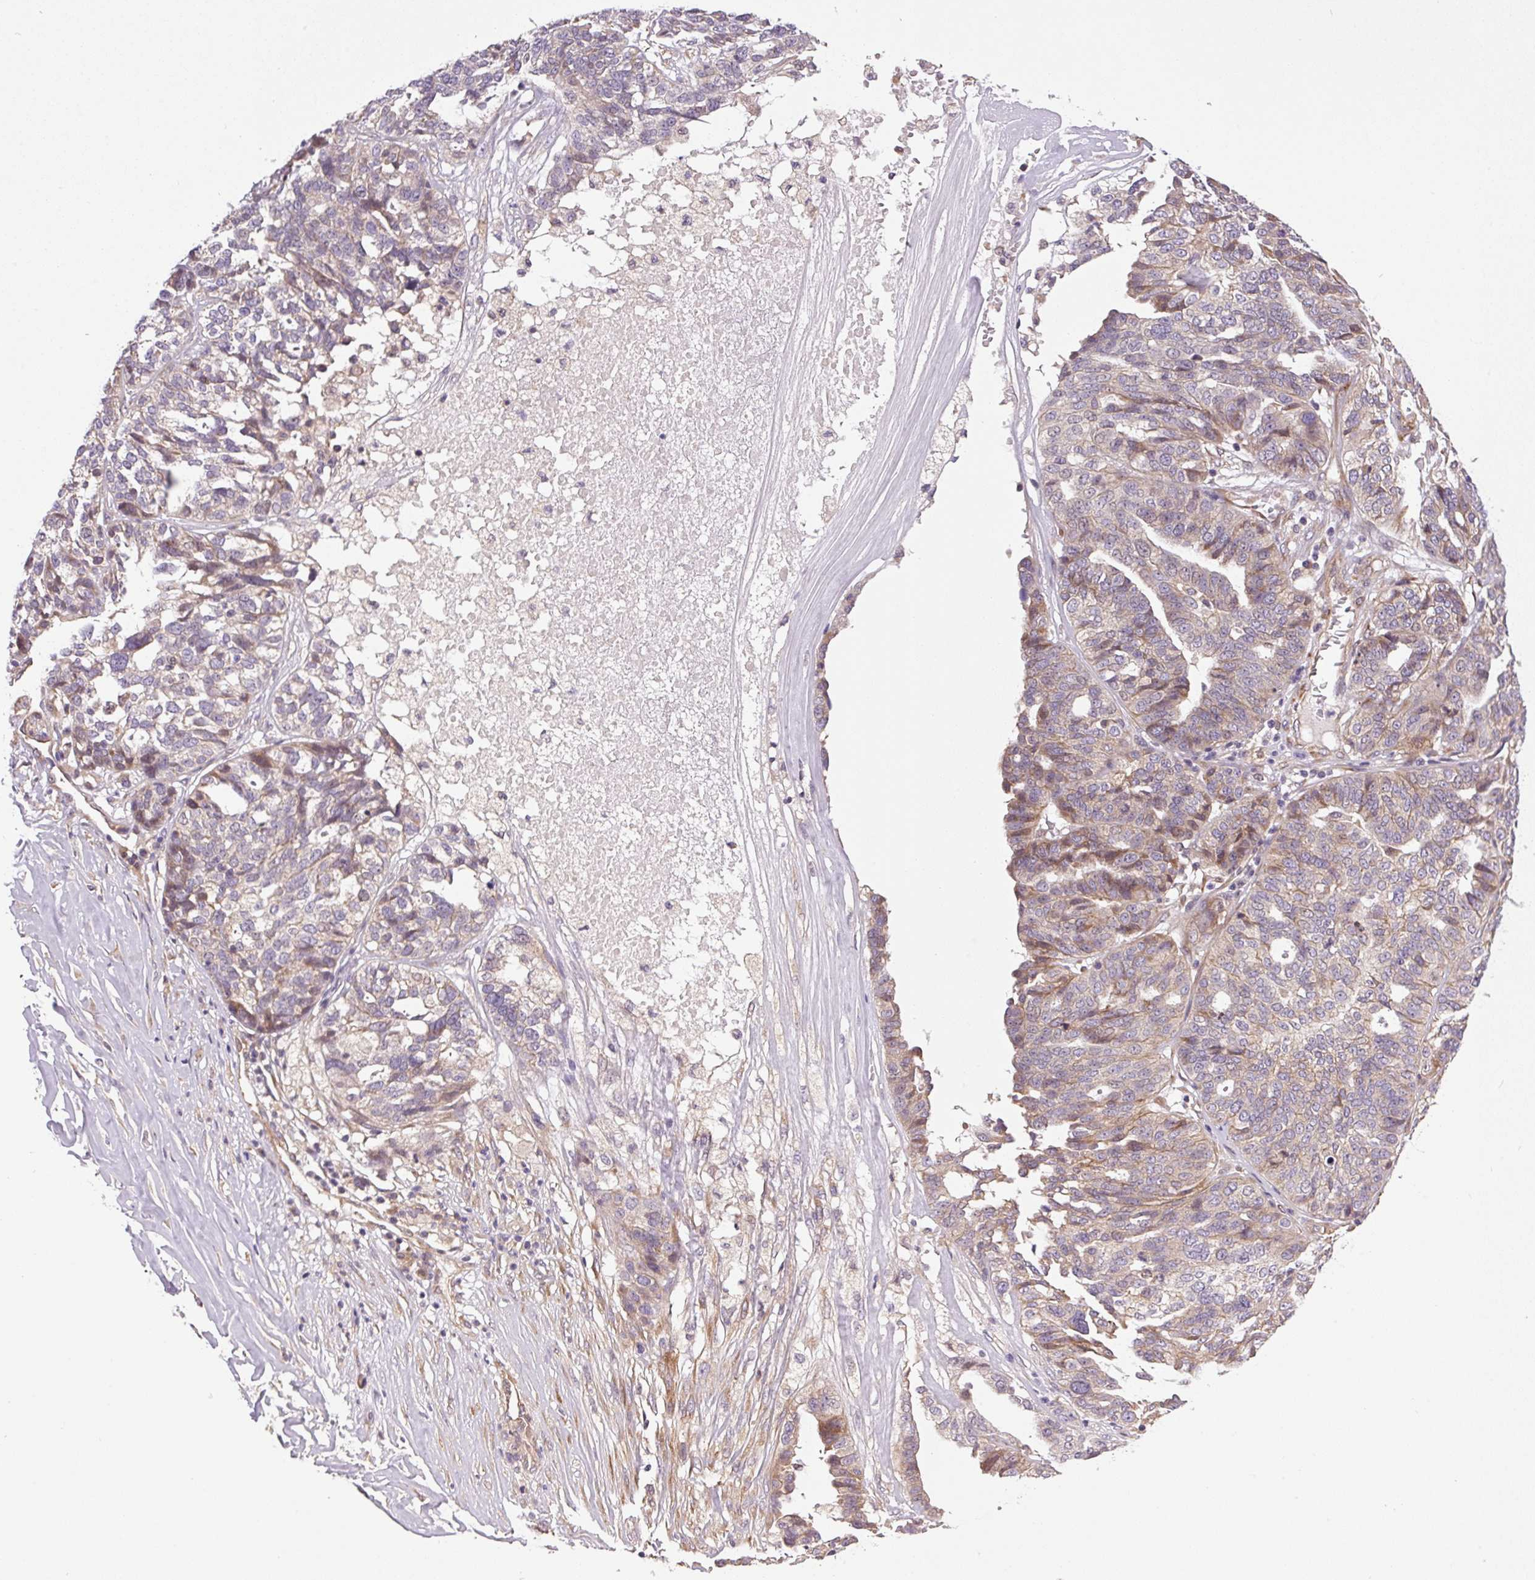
{"staining": {"intensity": "moderate", "quantity": "<25%", "location": "cytoplasmic/membranous"}, "tissue": "ovarian cancer", "cell_type": "Tumor cells", "image_type": "cancer", "snomed": [{"axis": "morphology", "description": "Cystadenocarcinoma, serous, NOS"}, {"axis": "topography", "description": "Ovary"}], "caption": "Immunohistochemistry (IHC) of ovarian cancer reveals low levels of moderate cytoplasmic/membranous expression in about <25% of tumor cells. The protein is shown in brown color, while the nuclei are stained blue.", "gene": "SEPTIN10", "patient": {"sex": "female", "age": 59}}